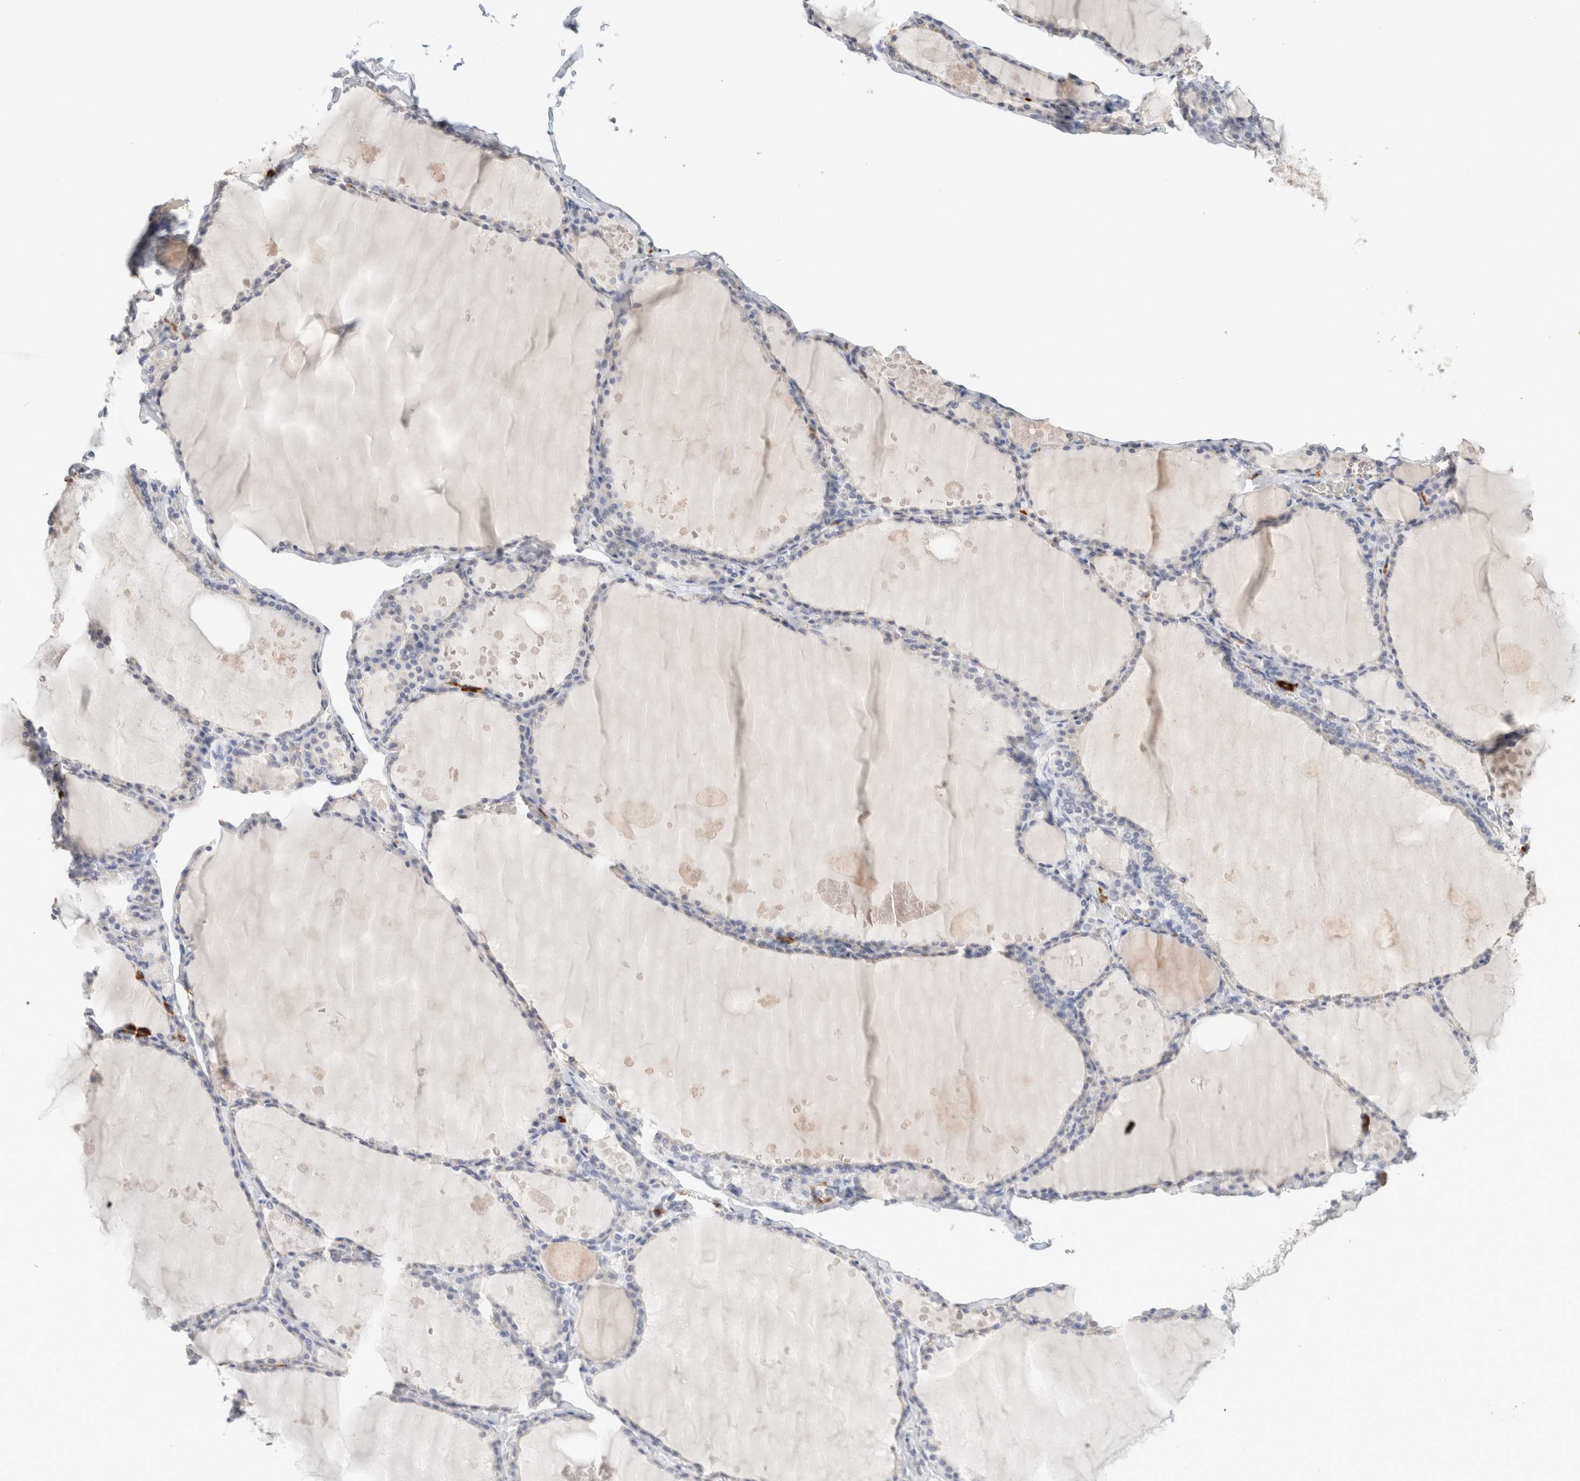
{"staining": {"intensity": "negative", "quantity": "none", "location": "none"}, "tissue": "thyroid gland", "cell_type": "Glandular cells", "image_type": "normal", "snomed": [{"axis": "morphology", "description": "Normal tissue, NOS"}, {"axis": "topography", "description": "Thyroid gland"}], "caption": "Immunohistochemical staining of unremarkable human thyroid gland shows no significant expression in glandular cells. Nuclei are stained in blue.", "gene": "CD80", "patient": {"sex": "male", "age": 56}}